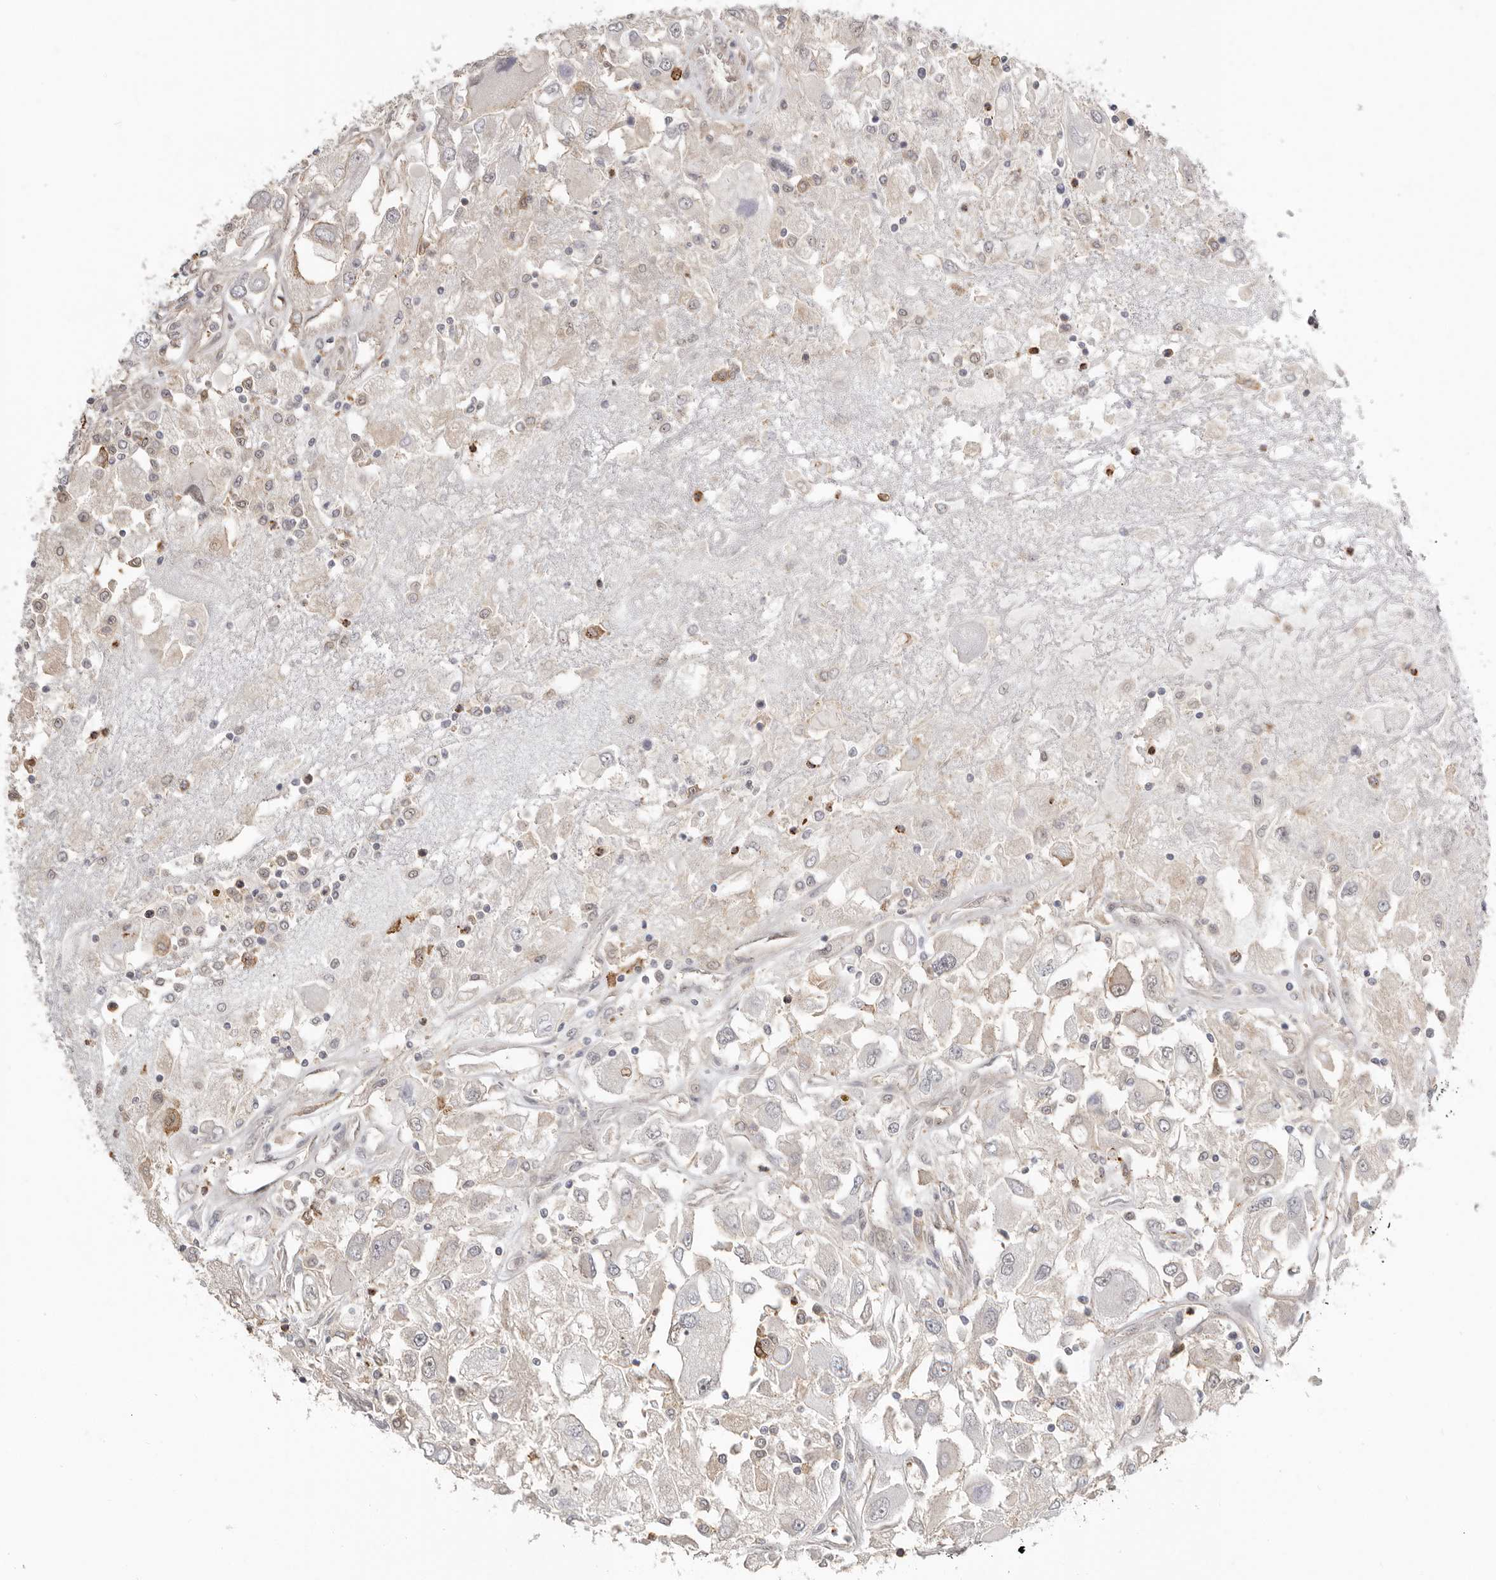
{"staining": {"intensity": "negative", "quantity": "none", "location": "none"}, "tissue": "renal cancer", "cell_type": "Tumor cells", "image_type": "cancer", "snomed": [{"axis": "morphology", "description": "Adenocarcinoma, NOS"}, {"axis": "topography", "description": "Kidney"}], "caption": "Histopathology image shows no significant protein expression in tumor cells of renal cancer.", "gene": "MSRB2", "patient": {"sex": "female", "age": 52}}